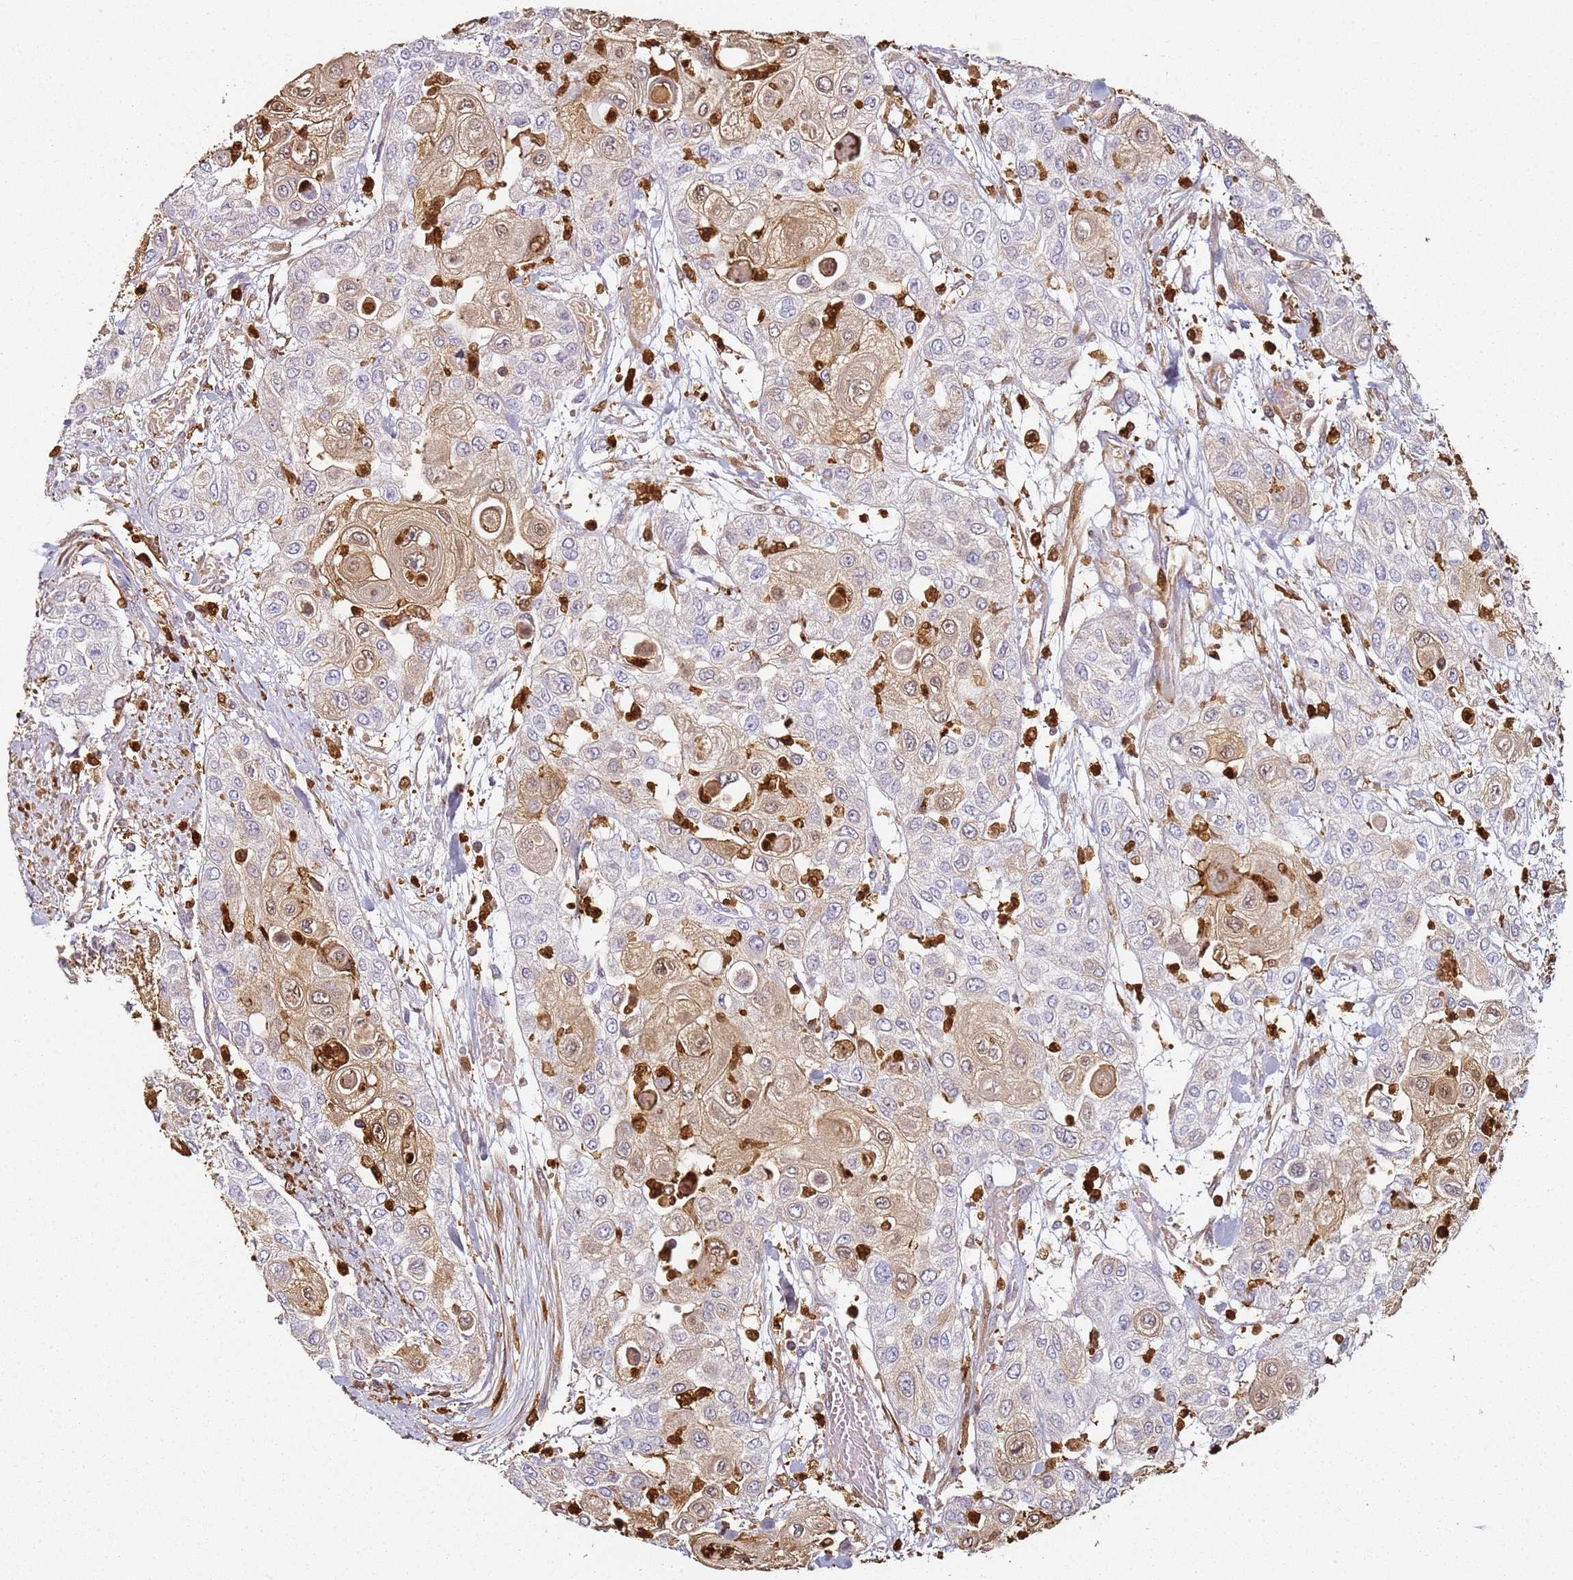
{"staining": {"intensity": "weak", "quantity": "25%-75%", "location": "cytoplasmic/membranous,nuclear"}, "tissue": "urothelial cancer", "cell_type": "Tumor cells", "image_type": "cancer", "snomed": [{"axis": "morphology", "description": "Urothelial carcinoma, High grade"}, {"axis": "topography", "description": "Urinary bladder"}], "caption": "DAB immunohistochemical staining of human urothelial carcinoma (high-grade) exhibits weak cytoplasmic/membranous and nuclear protein staining in about 25%-75% of tumor cells.", "gene": "S100A4", "patient": {"sex": "female", "age": 79}}